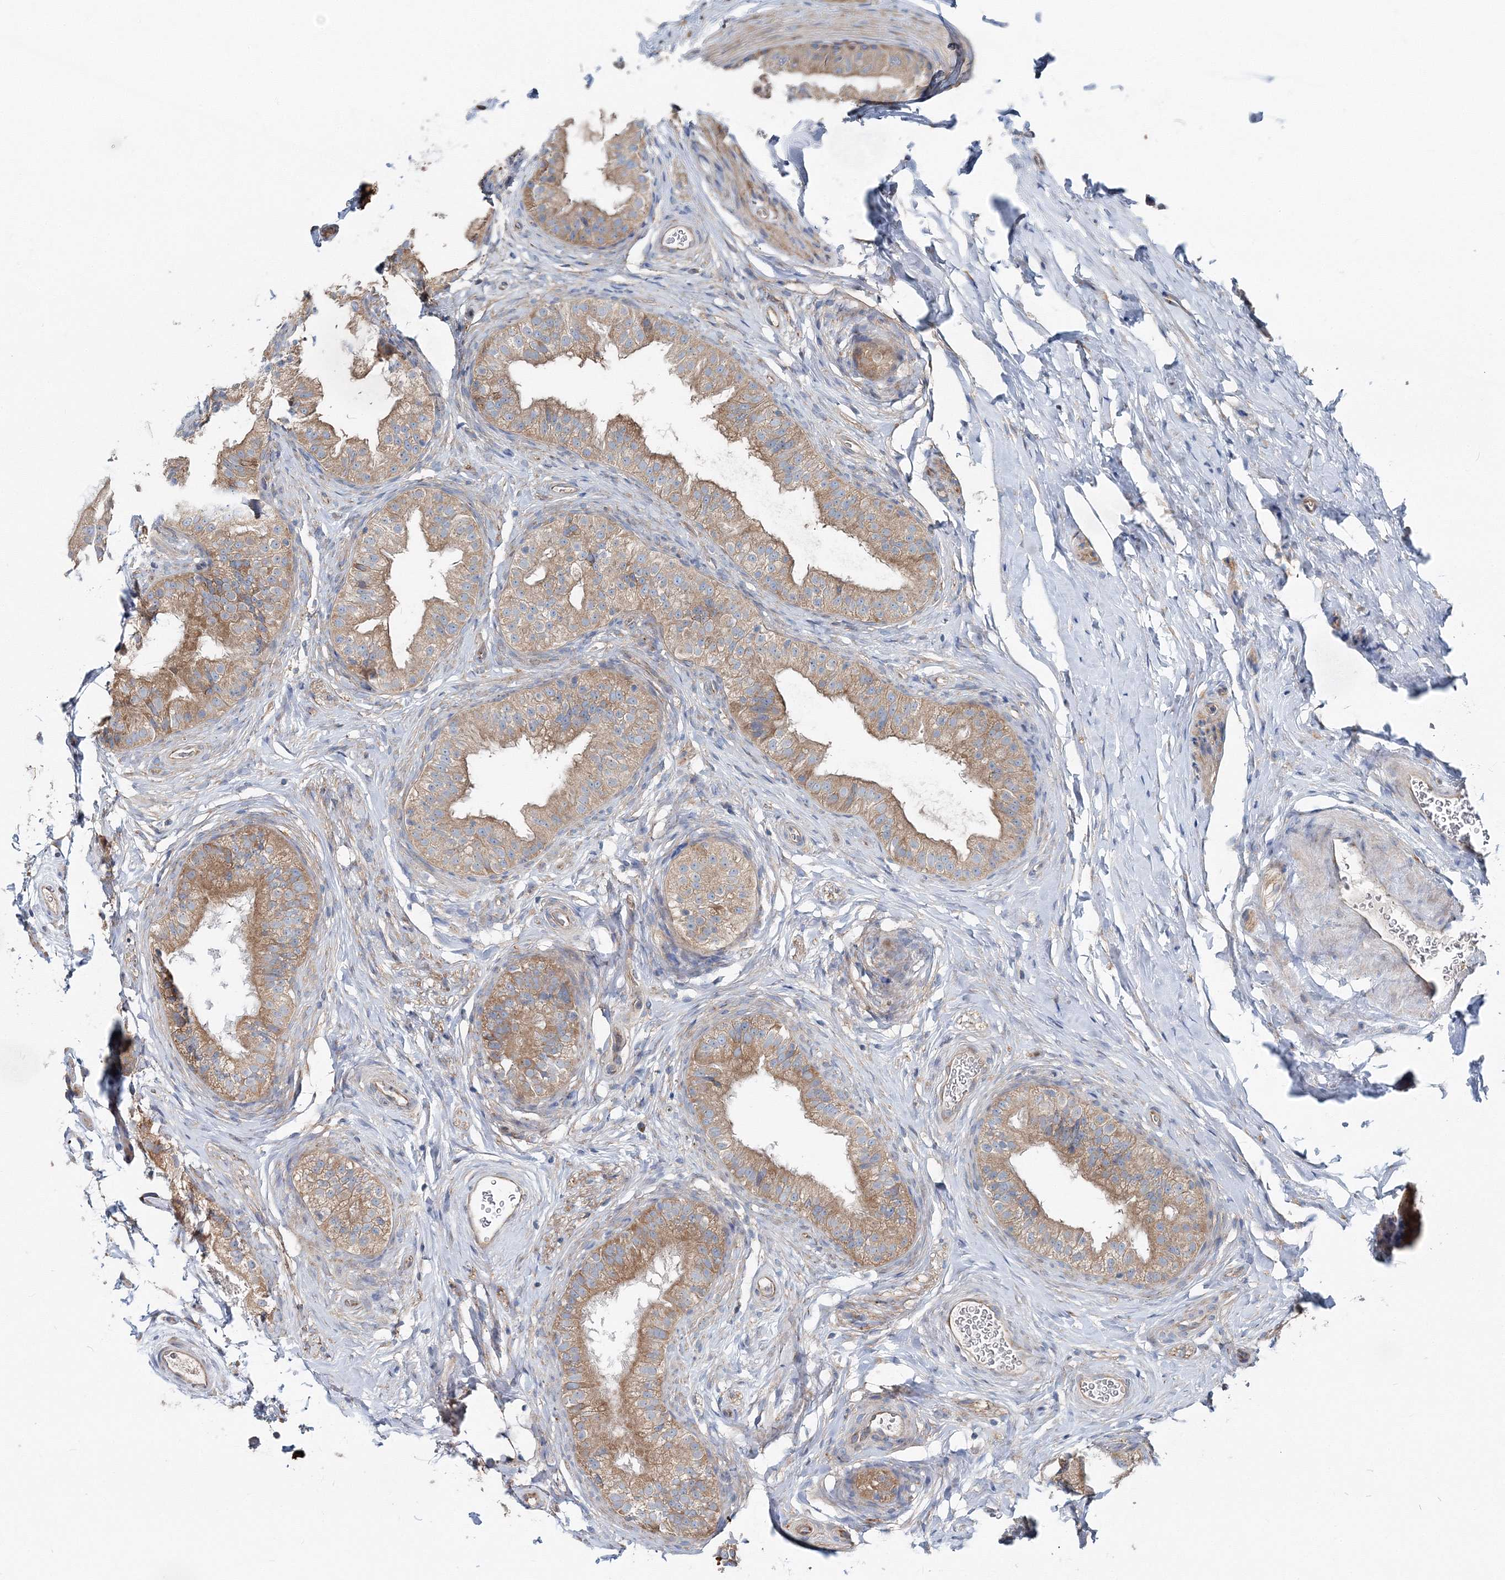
{"staining": {"intensity": "moderate", "quantity": ">75%", "location": "cytoplasmic/membranous"}, "tissue": "epididymis", "cell_type": "Glandular cells", "image_type": "normal", "snomed": [{"axis": "morphology", "description": "Normal tissue, NOS"}, {"axis": "topography", "description": "Epididymis"}], "caption": "Glandular cells display medium levels of moderate cytoplasmic/membranous staining in approximately >75% of cells in unremarkable human epididymis. Using DAB (brown) and hematoxylin (blue) stains, captured at high magnification using brightfield microscopy.", "gene": "MPHOSPH9", "patient": {"sex": "male", "age": 49}}